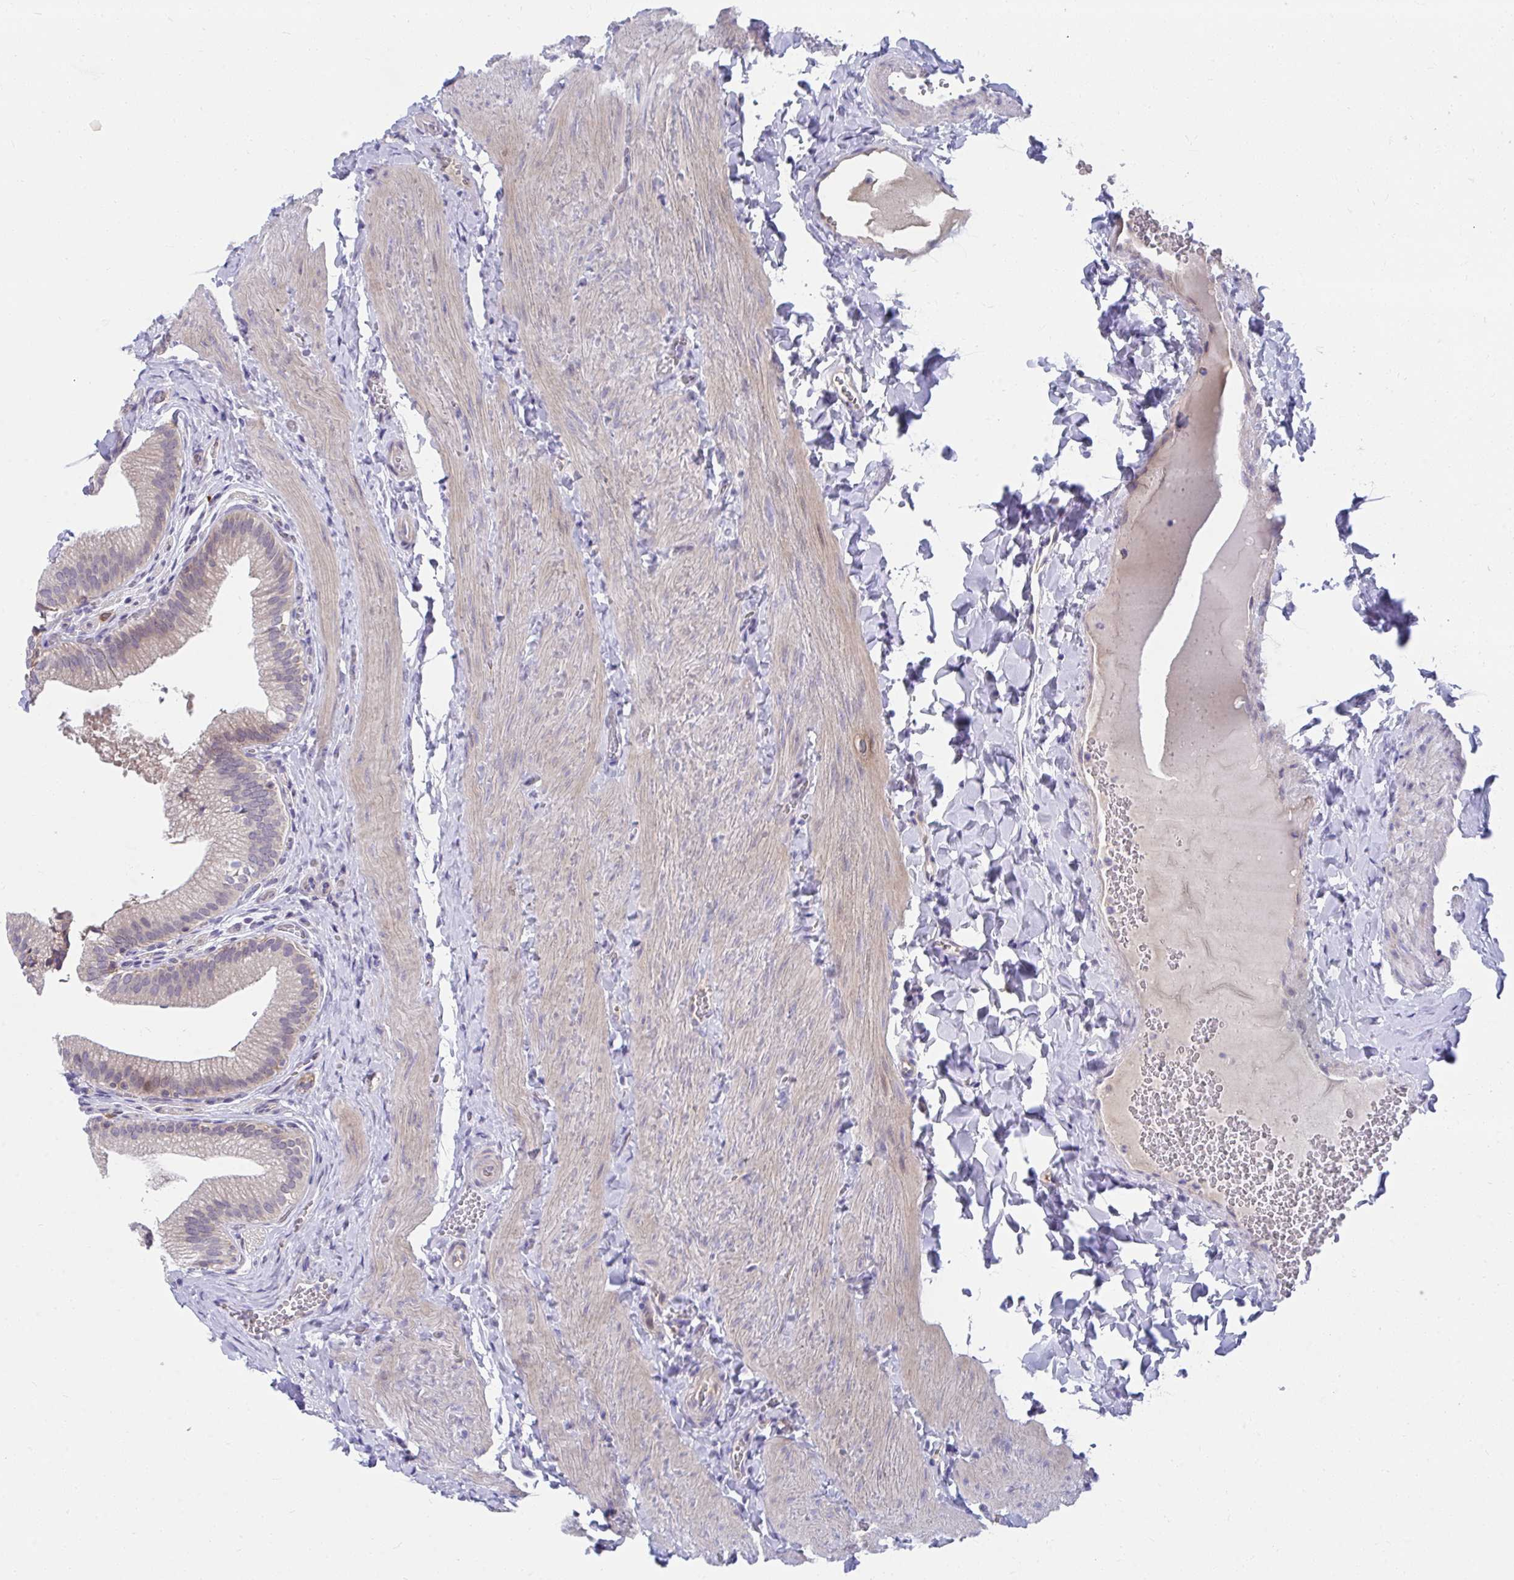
{"staining": {"intensity": "weak", "quantity": "<25%", "location": "cytoplasmic/membranous"}, "tissue": "gallbladder", "cell_type": "Glandular cells", "image_type": "normal", "snomed": [{"axis": "morphology", "description": "Normal tissue, NOS"}, {"axis": "topography", "description": "Gallbladder"}, {"axis": "topography", "description": "Peripheral nerve tissue"}], "caption": "This is an IHC photomicrograph of unremarkable gallbladder. There is no positivity in glandular cells.", "gene": "SLAMF7", "patient": {"sex": "male", "age": 17}}